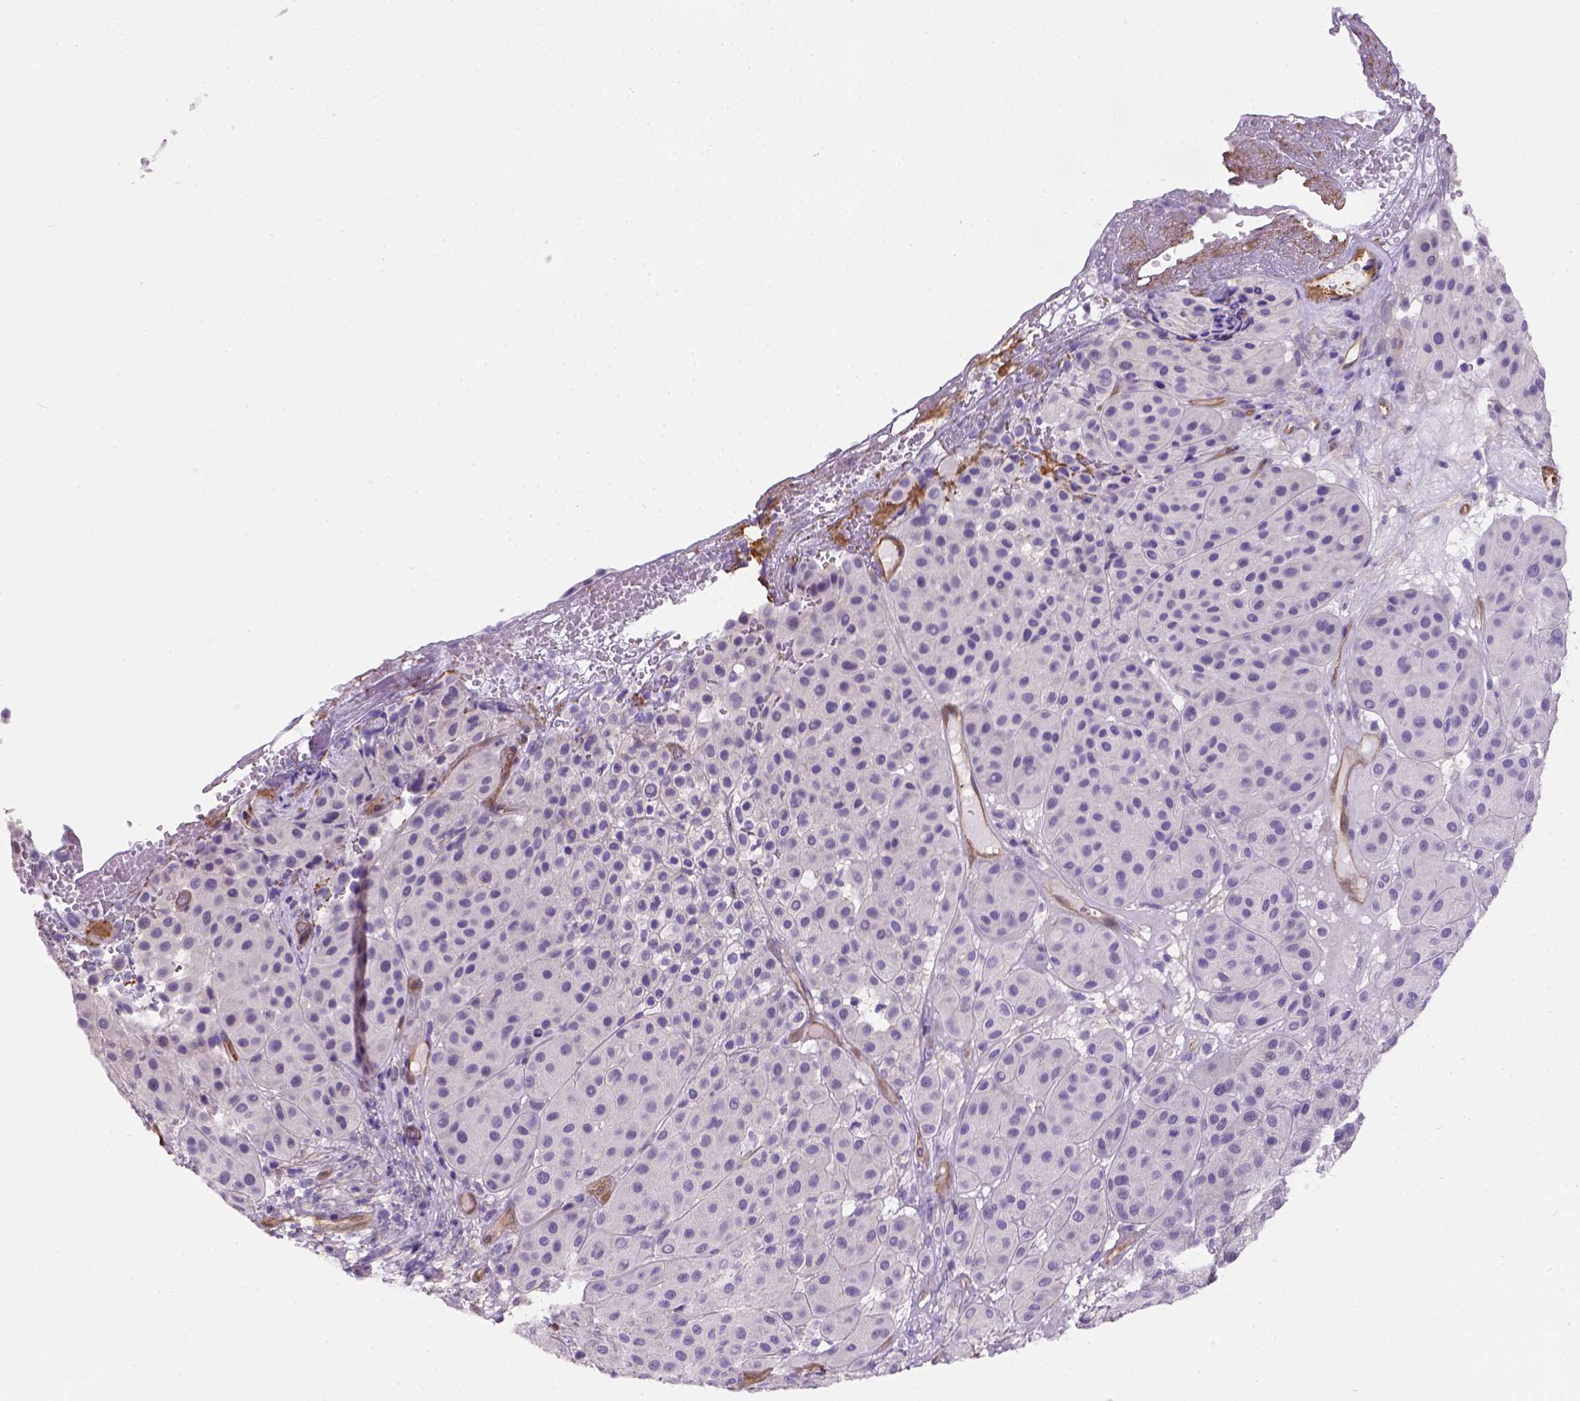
{"staining": {"intensity": "negative", "quantity": "none", "location": "none"}, "tissue": "melanoma", "cell_type": "Tumor cells", "image_type": "cancer", "snomed": [{"axis": "morphology", "description": "Malignant melanoma, Metastatic site"}, {"axis": "topography", "description": "Smooth muscle"}], "caption": "This is an immunohistochemistry micrograph of human melanoma. There is no expression in tumor cells.", "gene": "PHF7", "patient": {"sex": "male", "age": 41}}